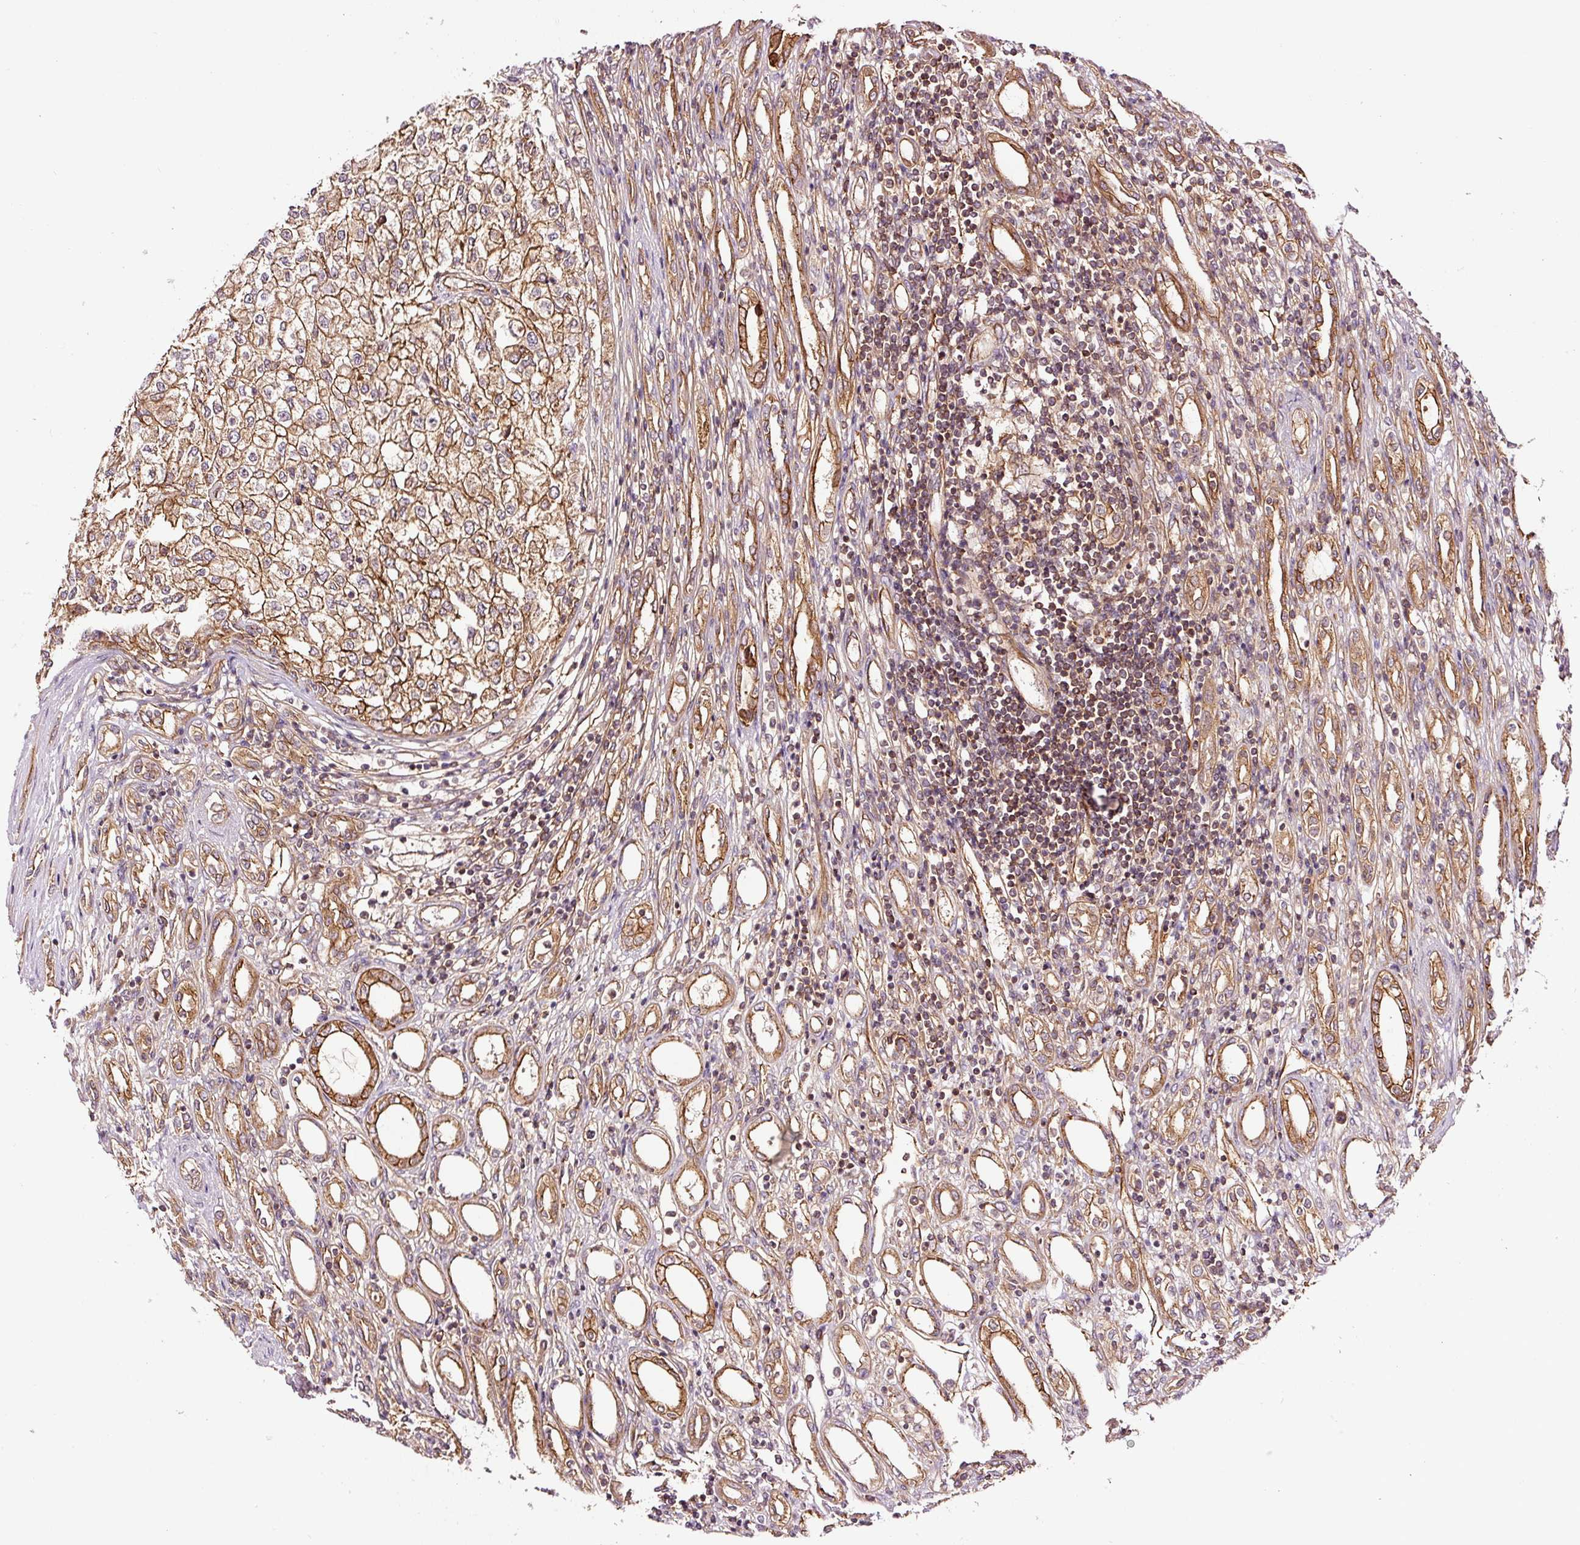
{"staining": {"intensity": "strong", "quantity": ">75%", "location": "cytoplasmic/membranous"}, "tissue": "renal cancer", "cell_type": "Tumor cells", "image_type": "cancer", "snomed": [{"axis": "morphology", "description": "Adenocarcinoma, NOS"}, {"axis": "topography", "description": "Kidney"}], "caption": "Strong cytoplasmic/membranous positivity is seen in approximately >75% of tumor cells in renal adenocarcinoma.", "gene": "METAP1", "patient": {"sex": "female", "age": 54}}